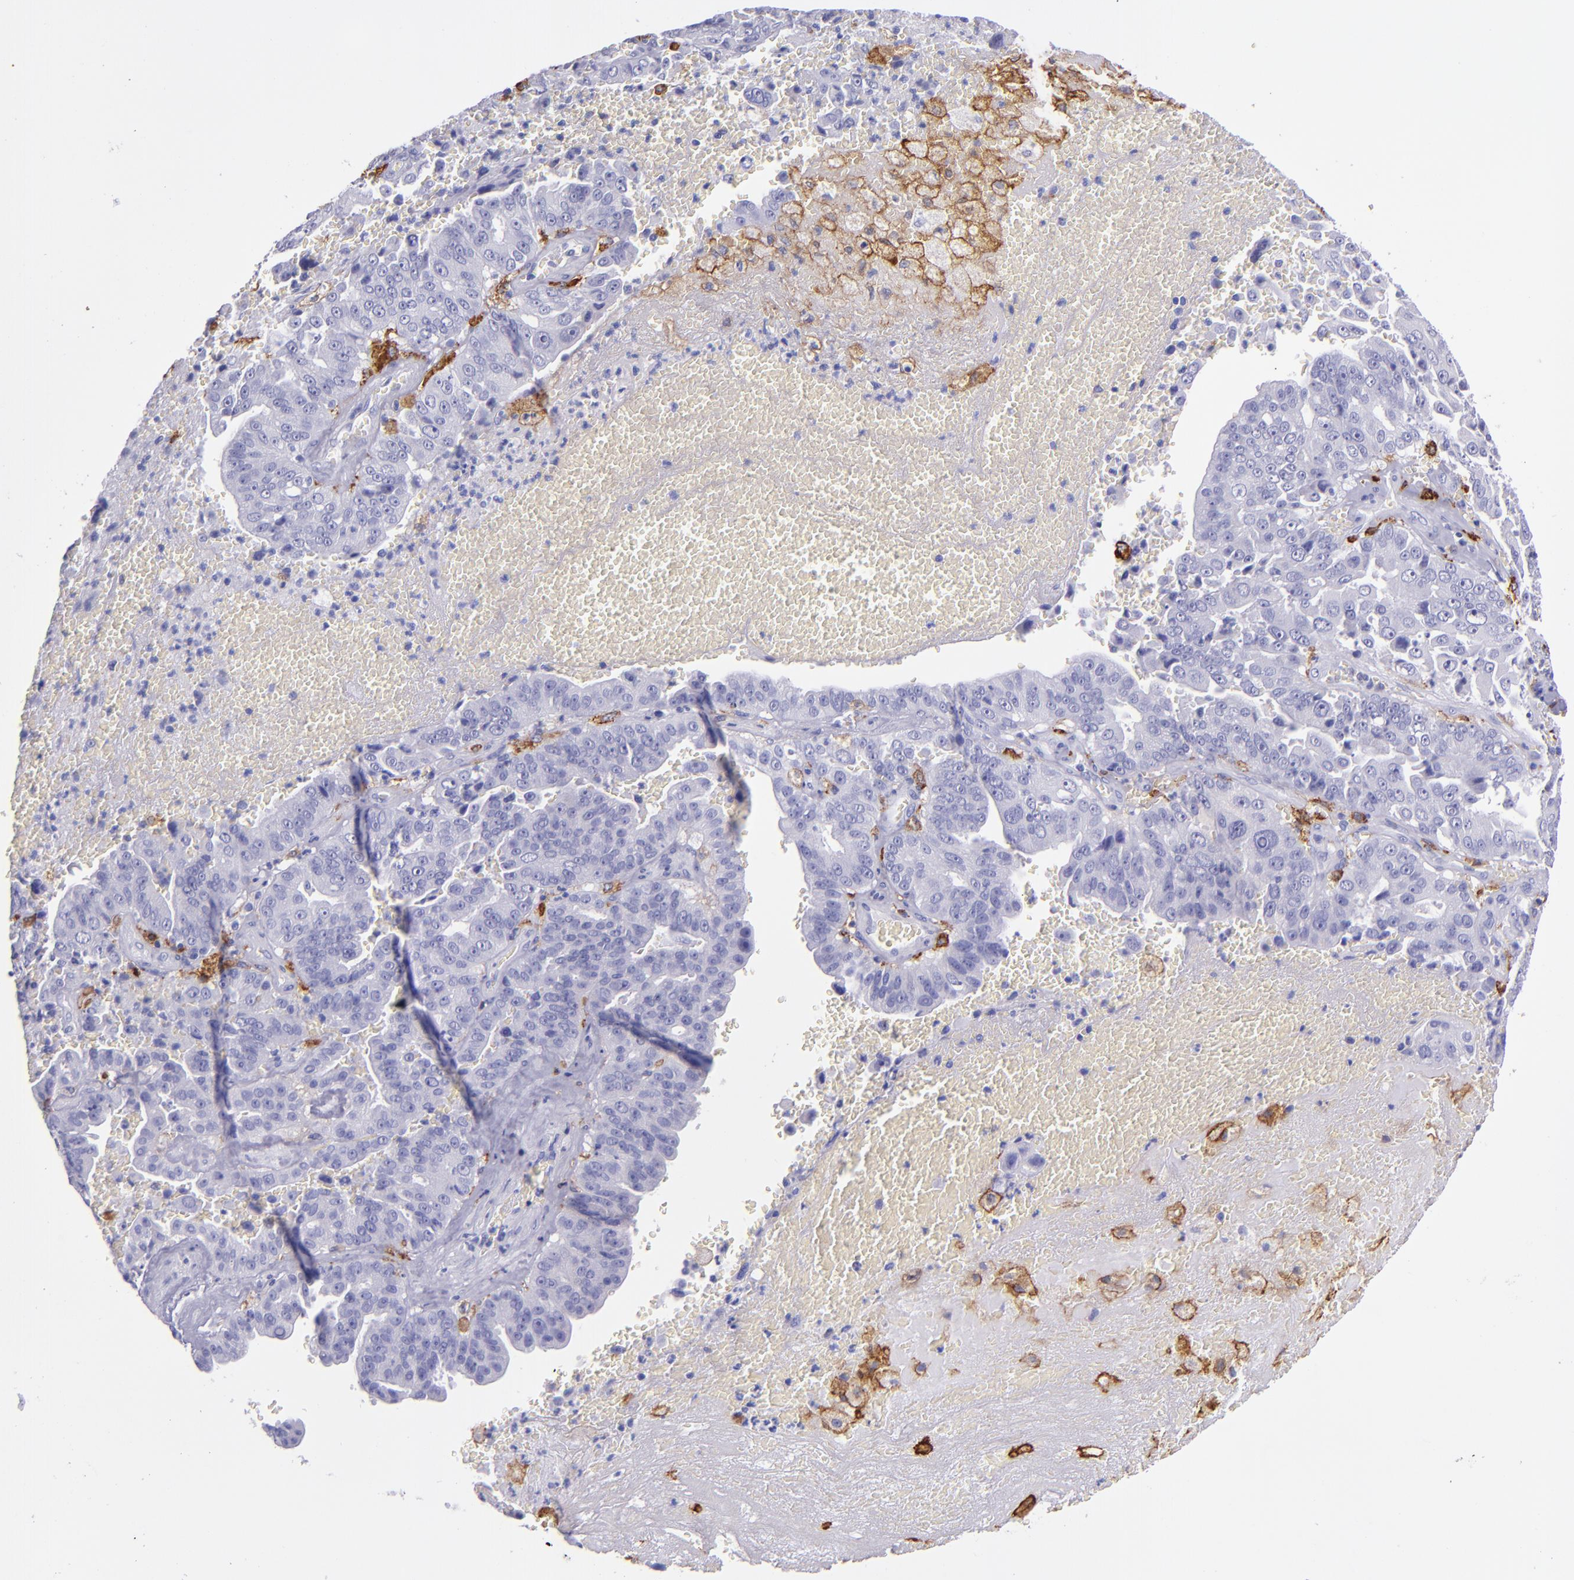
{"staining": {"intensity": "negative", "quantity": "none", "location": "none"}, "tissue": "liver cancer", "cell_type": "Tumor cells", "image_type": "cancer", "snomed": [{"axis": "morphology", "description": "Cholangiocarcinoma"}, {"axis": "topography", "description": "Liver"}], "caption": "Immunohistochemistry photomicrograph of liver cancer stained for a protein (brown), which shows no staining in tumor cells.", "gene": "CD163", "patient": {"sex": "female", "age": 79}}